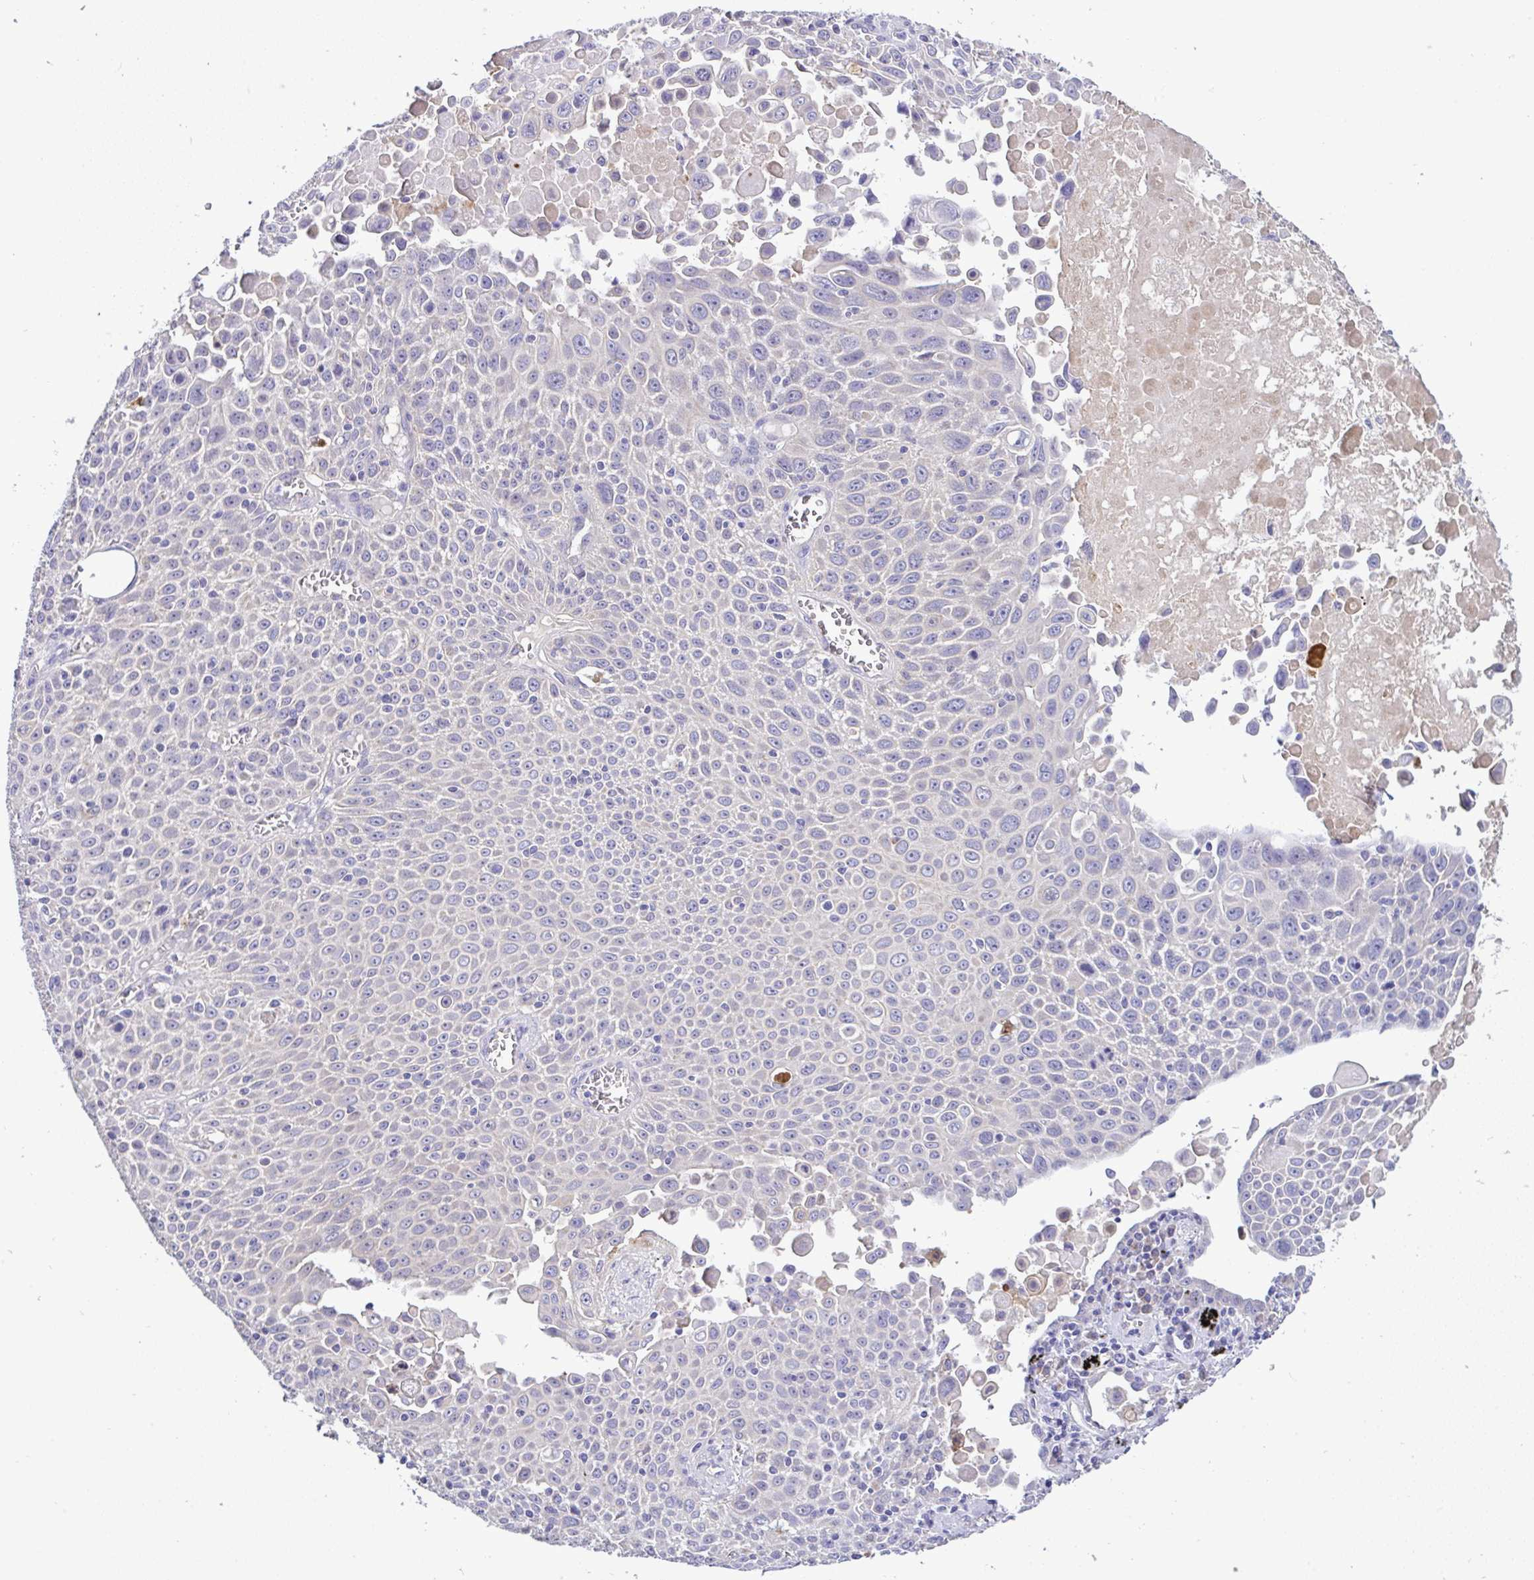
{"staining": {"intensity": "negative", "quantity": "none", "location": "none"}, "tissue": "lung cancer", "cell_type": "Tumor cells", "image_type": "cancer", "snomed": [{"axis": "morphology", "description": "Squamous cell carcinoma, NOS"}, {"axis": "morphology", "description": "Squamous cell carcinoma, metastatic, NOS"}, {"axis": "topography", "description": "Lymph node"}, {"axis": "topography", "description": "Lung"}], "caption": "Metastatic squamous cell carcinoma (lung) was stained to show a protein in brown. There is no significant staining in tumor cells.", "gene": "ST8SIA2", "patient": {"sex": "female", "age": 62}}